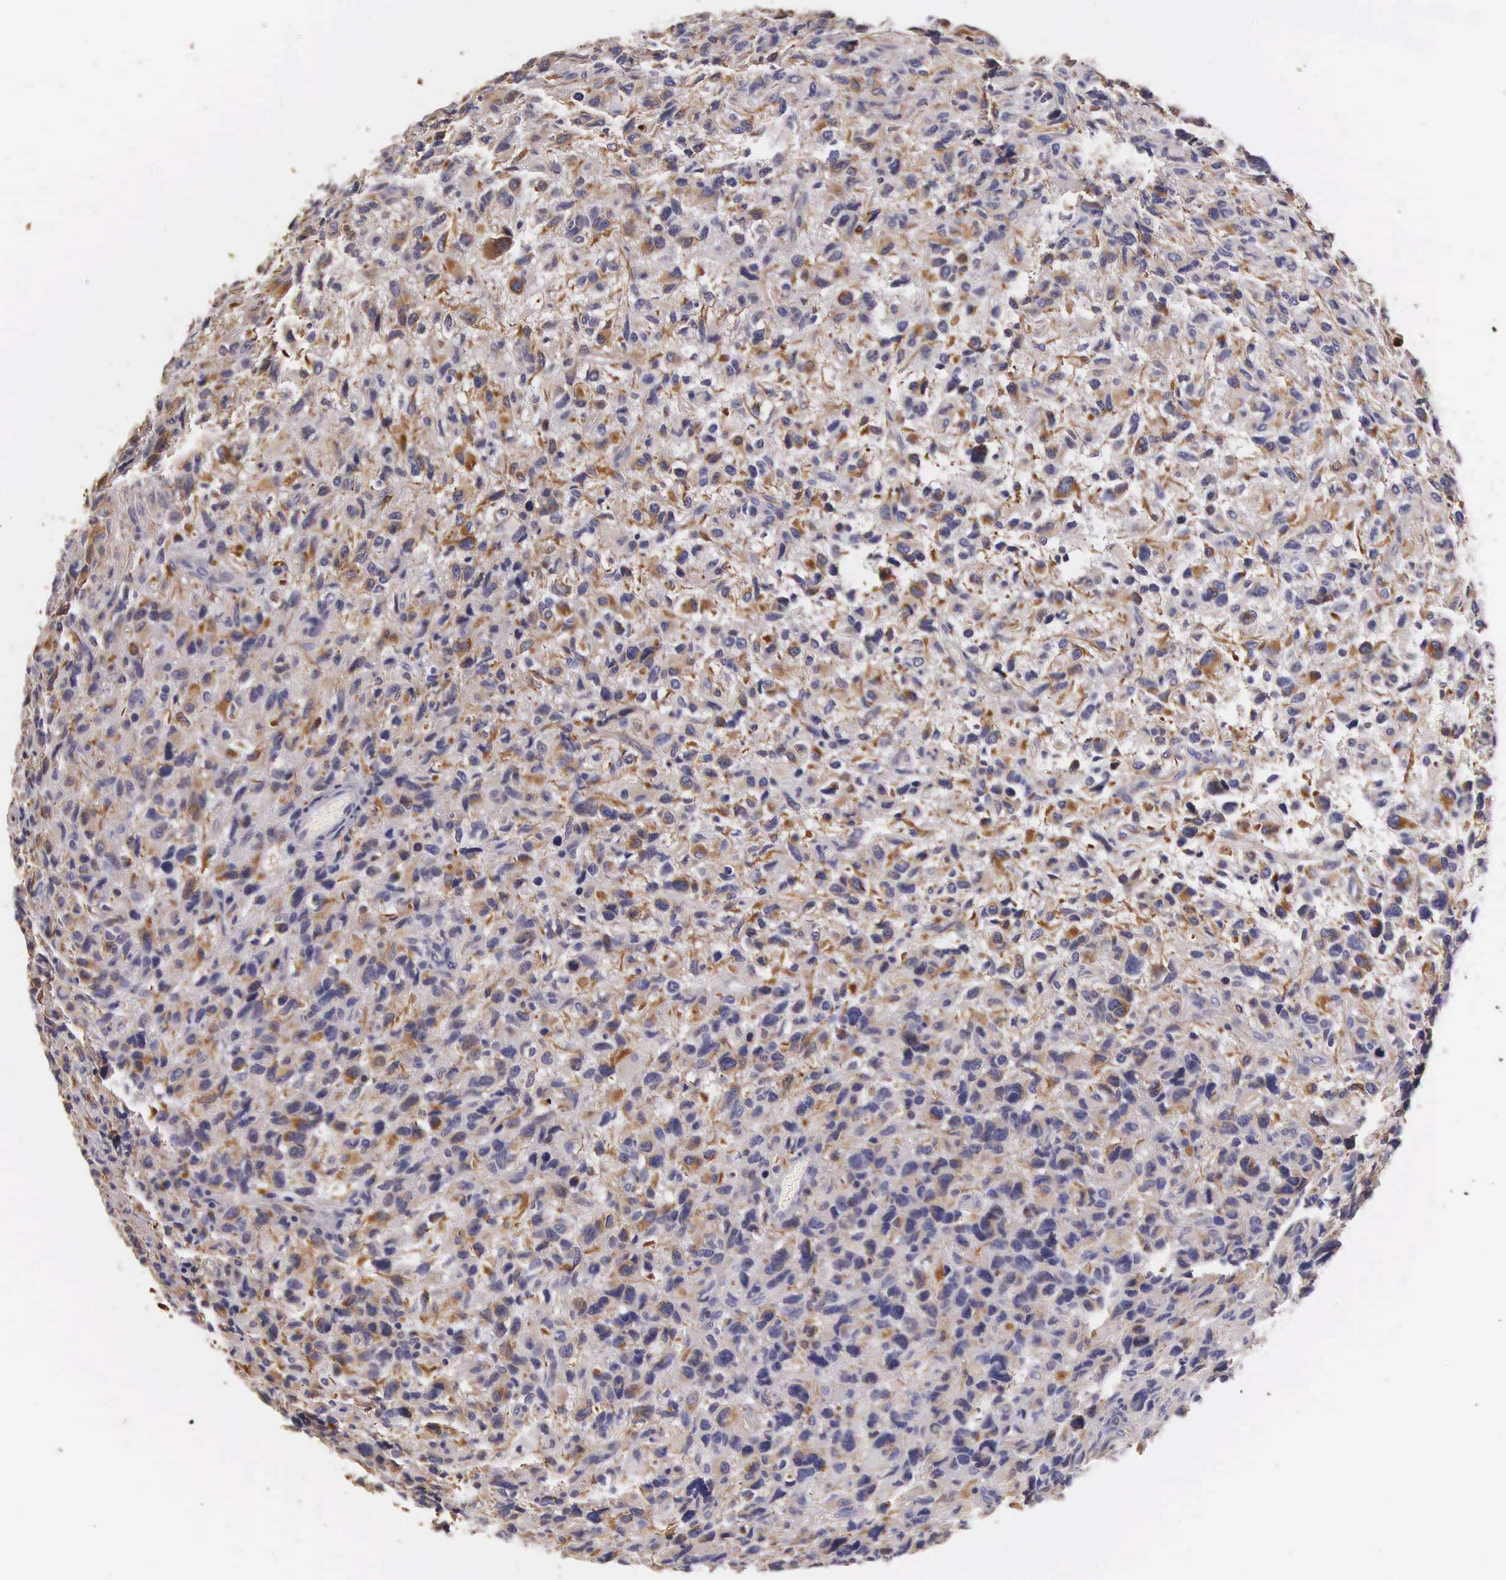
{"staining": {"intensity": "weak", "quantity": "25%-75%", "location": "cytoplasmic/membranous"}, "tissue": "glioma", "cell_type": "Tumor cells", "image_type": "cancer", "snomed": [{"axis": "morphology", "description": "Glioma, malignant, High grade"}, {"axis": "topography", "description": "Brain"}], "caption": "Immunohistochemical staining of glioma demonstrates weak cytoplasmic/membranous protein positivity in approximately 25%-75% of tumor cells.", "gene": "OSBPL3", "patient": {"sex": "female", "age": 60}}